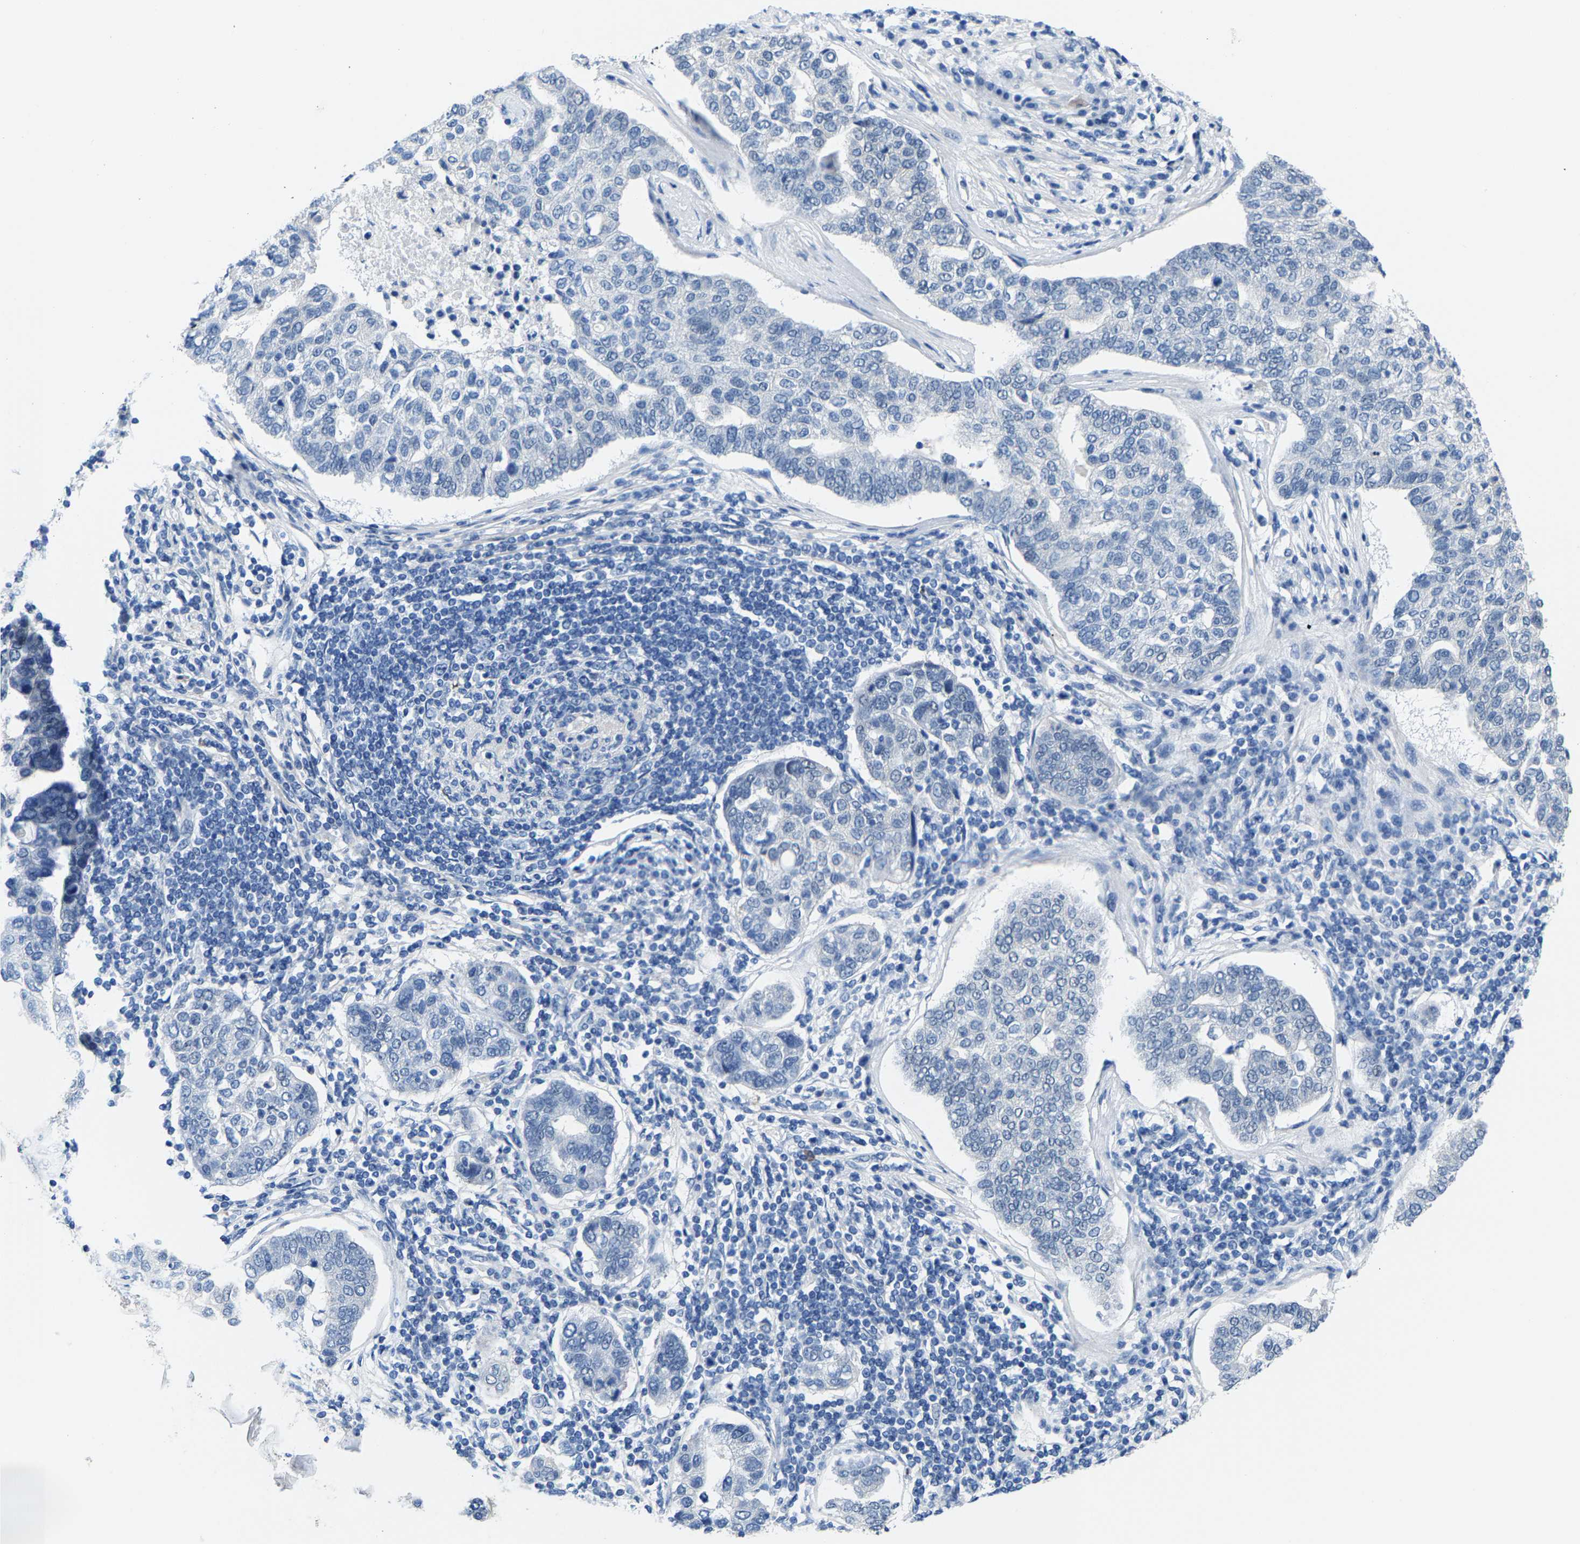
{"staining": {"intensity": "negative", "quantity": "none", "location": "none"}, "tissue": "pancreatic cancer", "cell_type": "Tumor cells", "image_type": "cancer", "snomed": [{"axis": "morphology", "description": "Adenocarcinoma, NOS"}, {"axis": "topography", "description": "Pancreas"}], "caption": "Tumor cells show no significant protein staining in pancreatic adenocarcinoma.", "gene": "SSH3", "patient": {"sex": "female", "age": 61}}